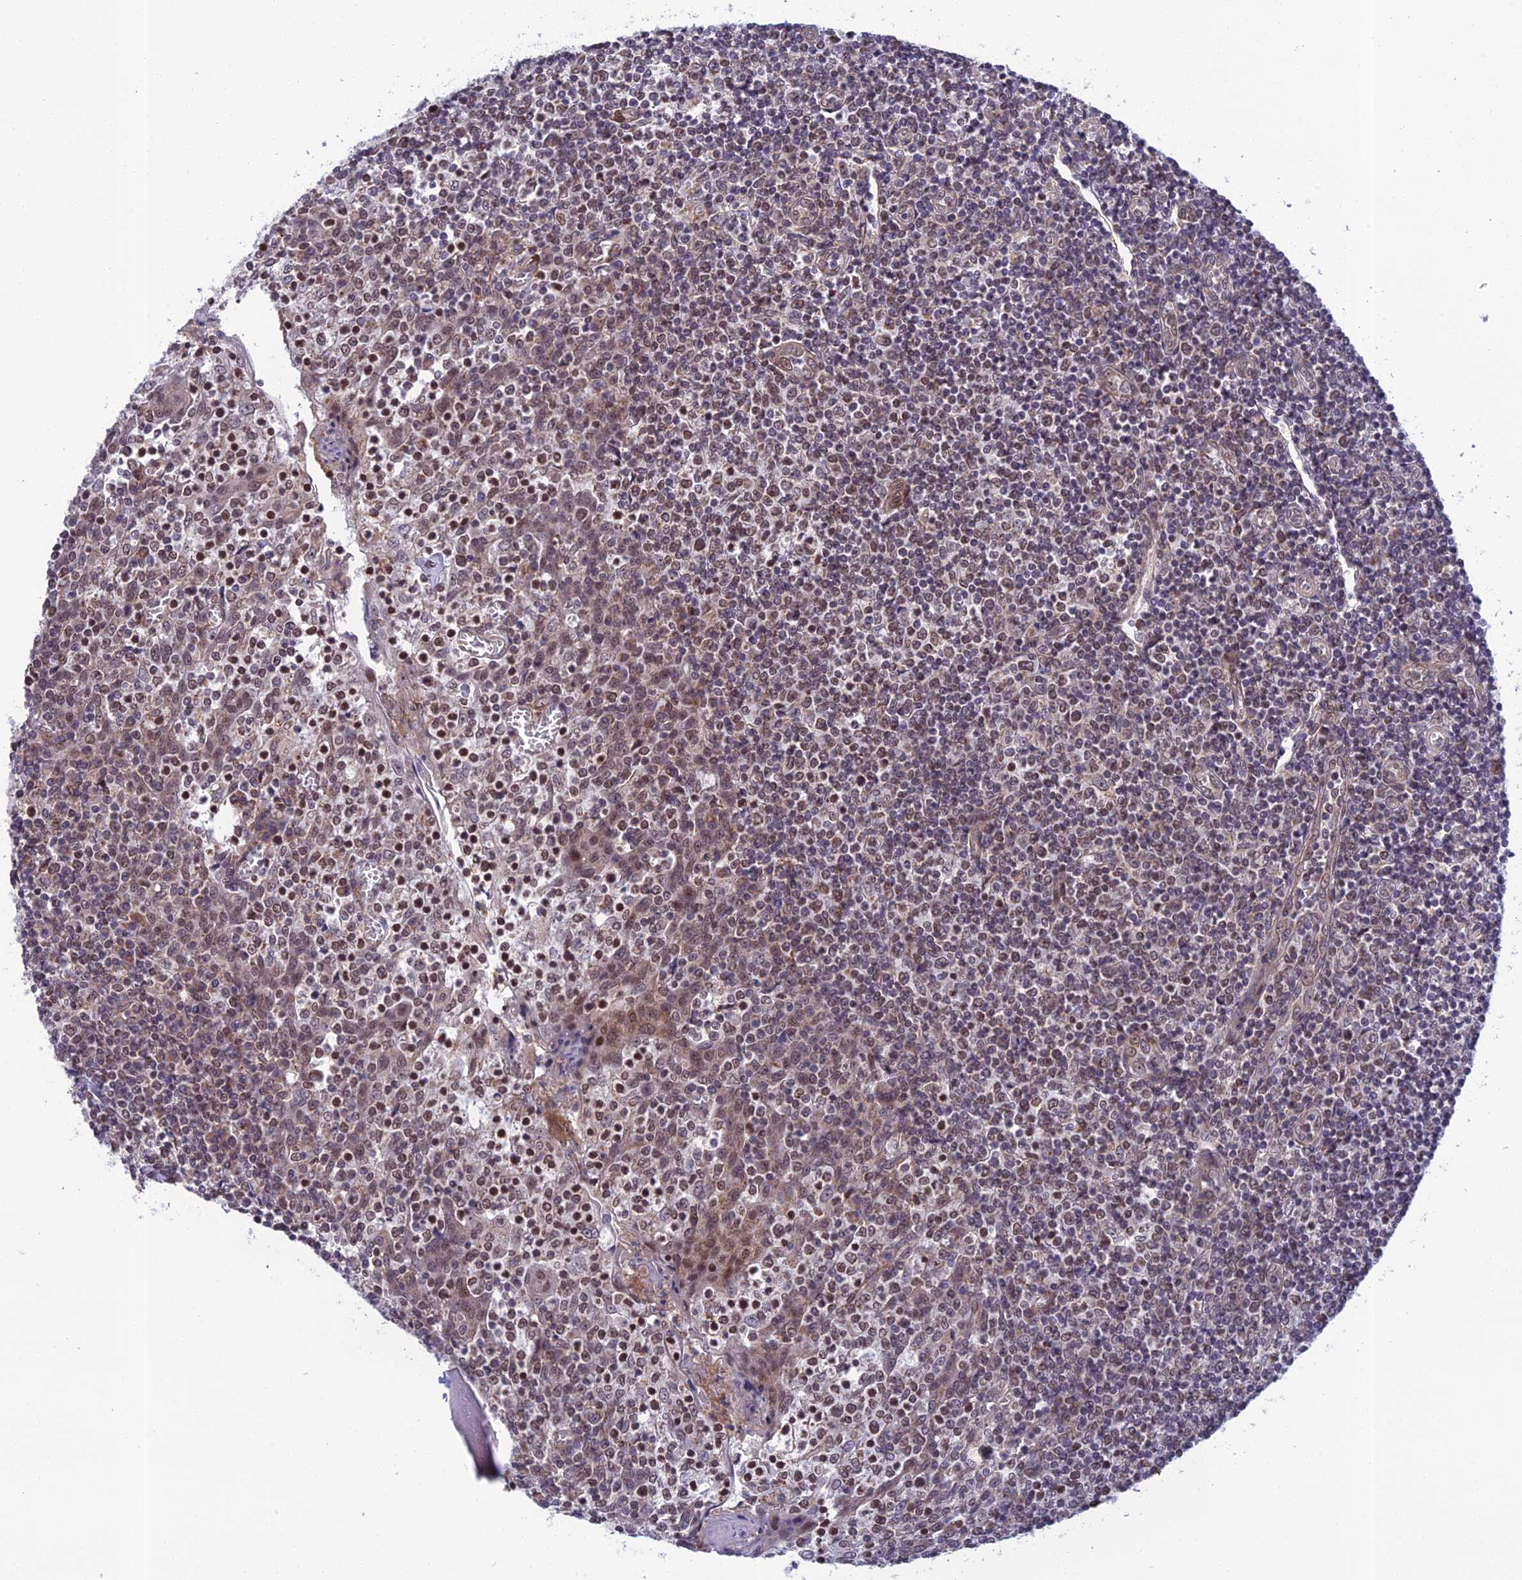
{"staining": {"intensity": "moderate", "quantity": ">75%", "location": "cytoplasmic/membranous,nuclear"}, "tissue": "tonsil", "cell_type": "Germinal center cells", "image_type": "normal", "snomed": [{"axis": "morphology", "description": "Normal tissue, NOS"}, {"axis": "topography", "description": "Tonsil"}], "caption": "Immunohistochemical staining of normal tonsil reveals moderate cytoplasmic/membranous,nuclear protein expression in about >75% of germinal center cells. (IHC, brightfield microscopy, high magnification).", "gene": "REXO1", "patient": {"sex": "female", "age": 19}}